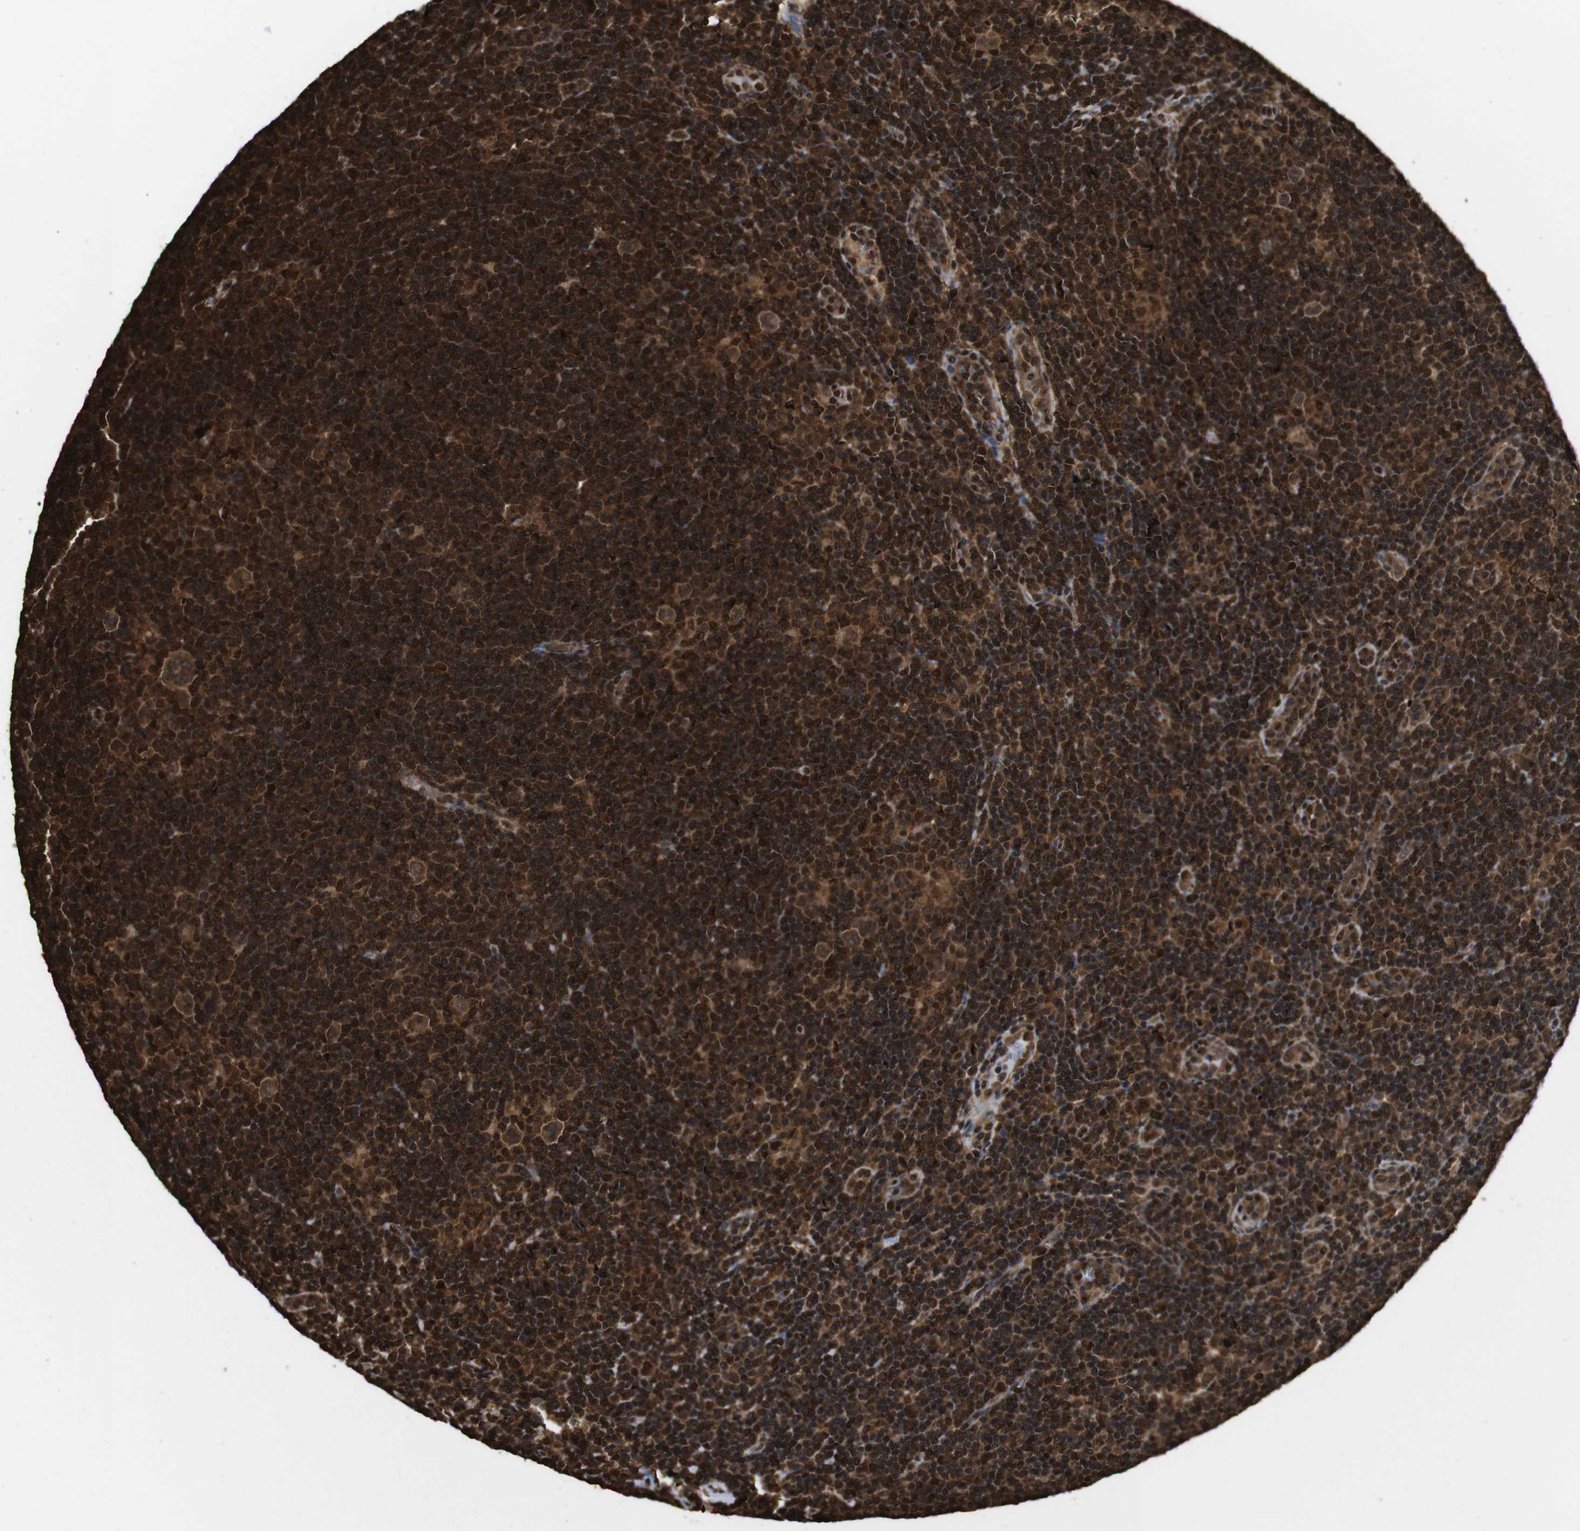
{"staining": {"intensity": "moderate", "quantity": ">75%", "location": "cytoplasmic/membranous,nuclear"}, "tissue": "lymphoma", "cell_type": "Tumor cells", "image_type": "cancer", "snomed": [{"axis": "morphology", "description": "Hodgkin's disease, NOS"}, {"axis": "topography", "description": "Lymph node"}], "caption": "An immunohistochemistry (IHC) micrograph of tumor tissue is shown. Protein staining in brown shows moderate cytoplasmic/membranous and nuclear positivity in lymphoma within tumor cells.", "gene": "VCP", "patient": {"sex": "female", "age": 57}}